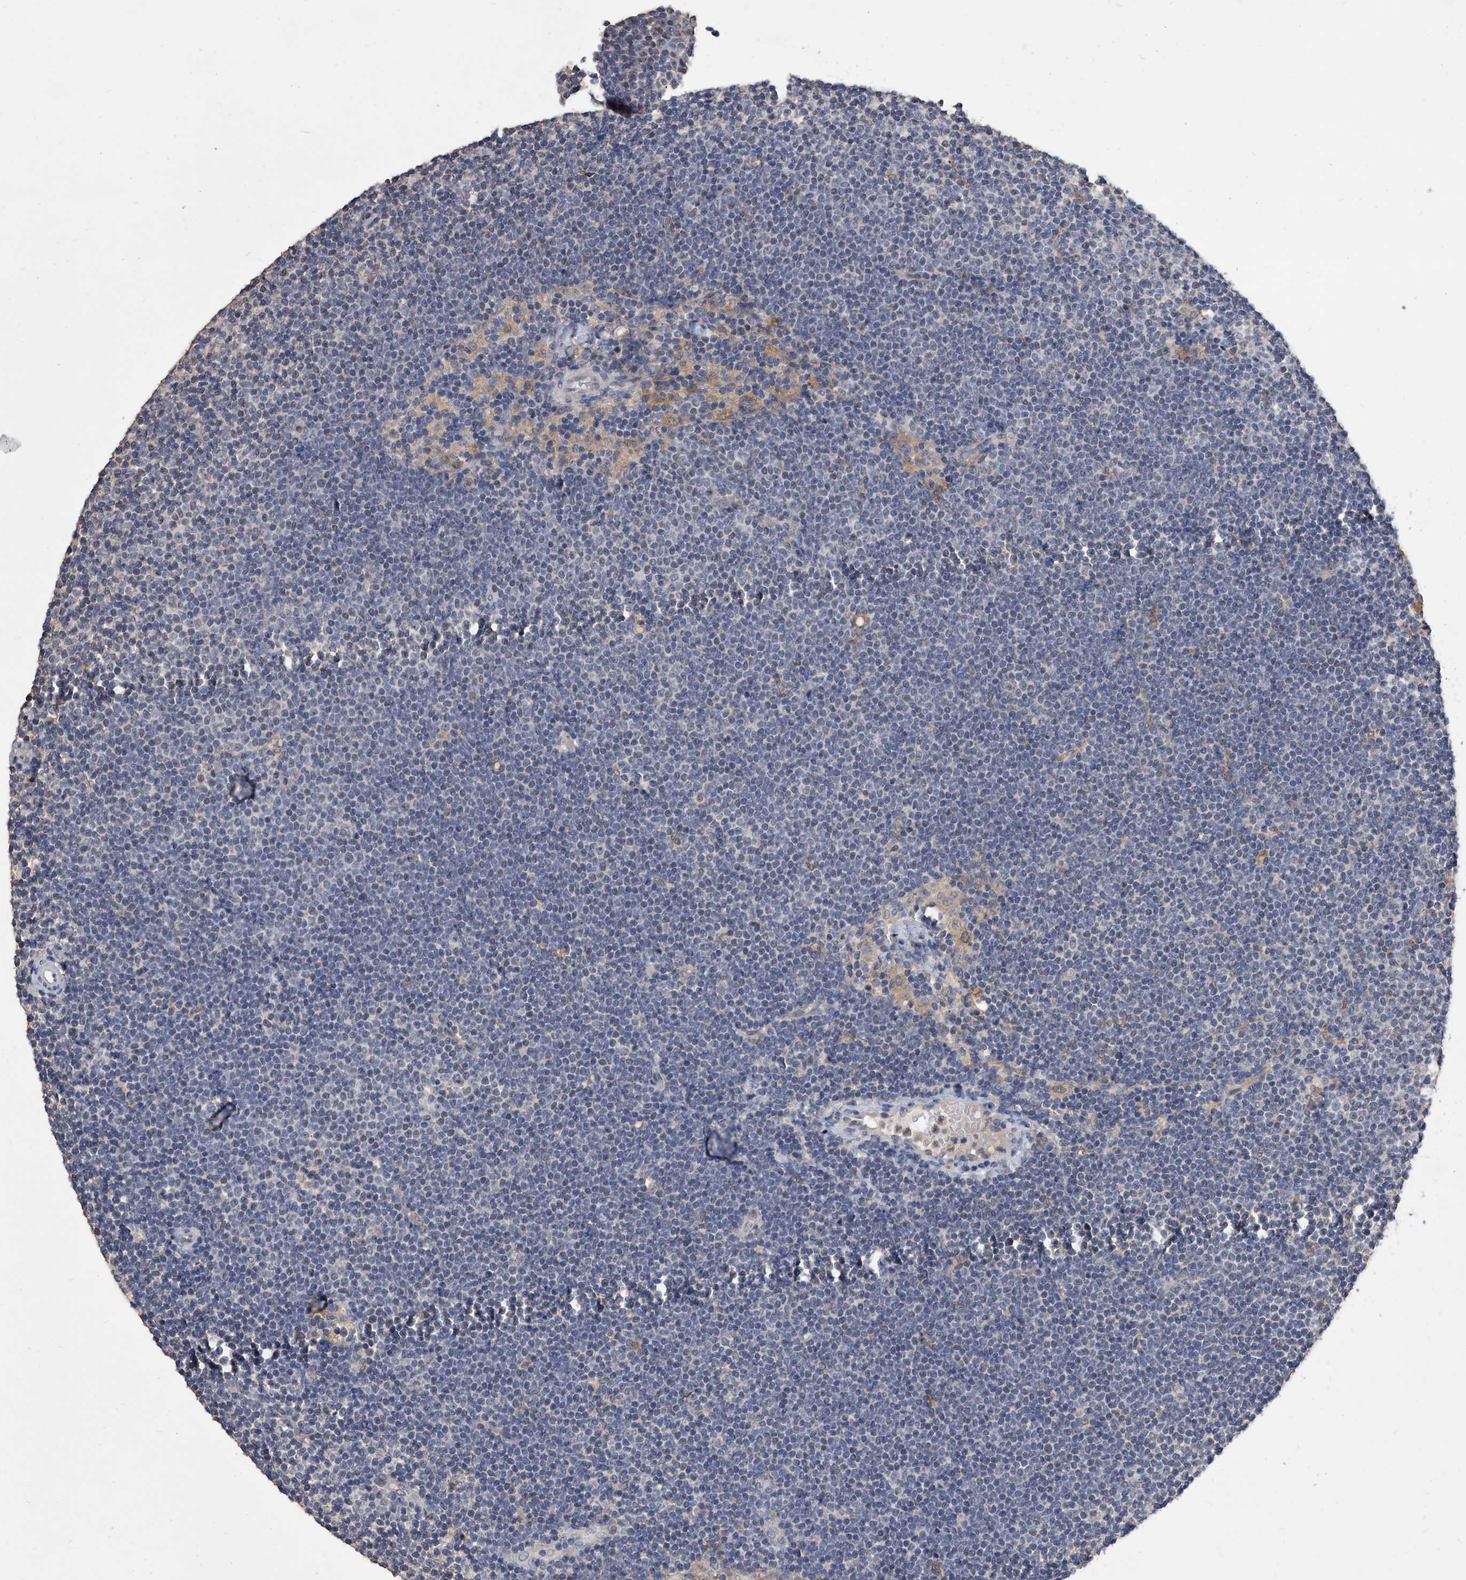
{"staining": {"intensity": "negative", "quantity": "none", "location": "none"}, "tissue": "lymphoma", "cell_type": "Tumor cells", "image_type": "cancer", "snomed": [{"axis": "morphology", "description": "Malignant lymphoma, non-Hodgkin's type, Low grade"}, {"axis": "topography", "description": "Lymph node"}], "caption": "IHC photomicrograph of human lymphoma stained for a protein (brown), which shows no staining in tumor cells. (DAB (3,3'-diaminobenzidine) immunohistochemistry visualized using brightfield microscopy, high magnification).", "gene": "MAP4K3", "patient": {"sex": "female", "age": 53}}